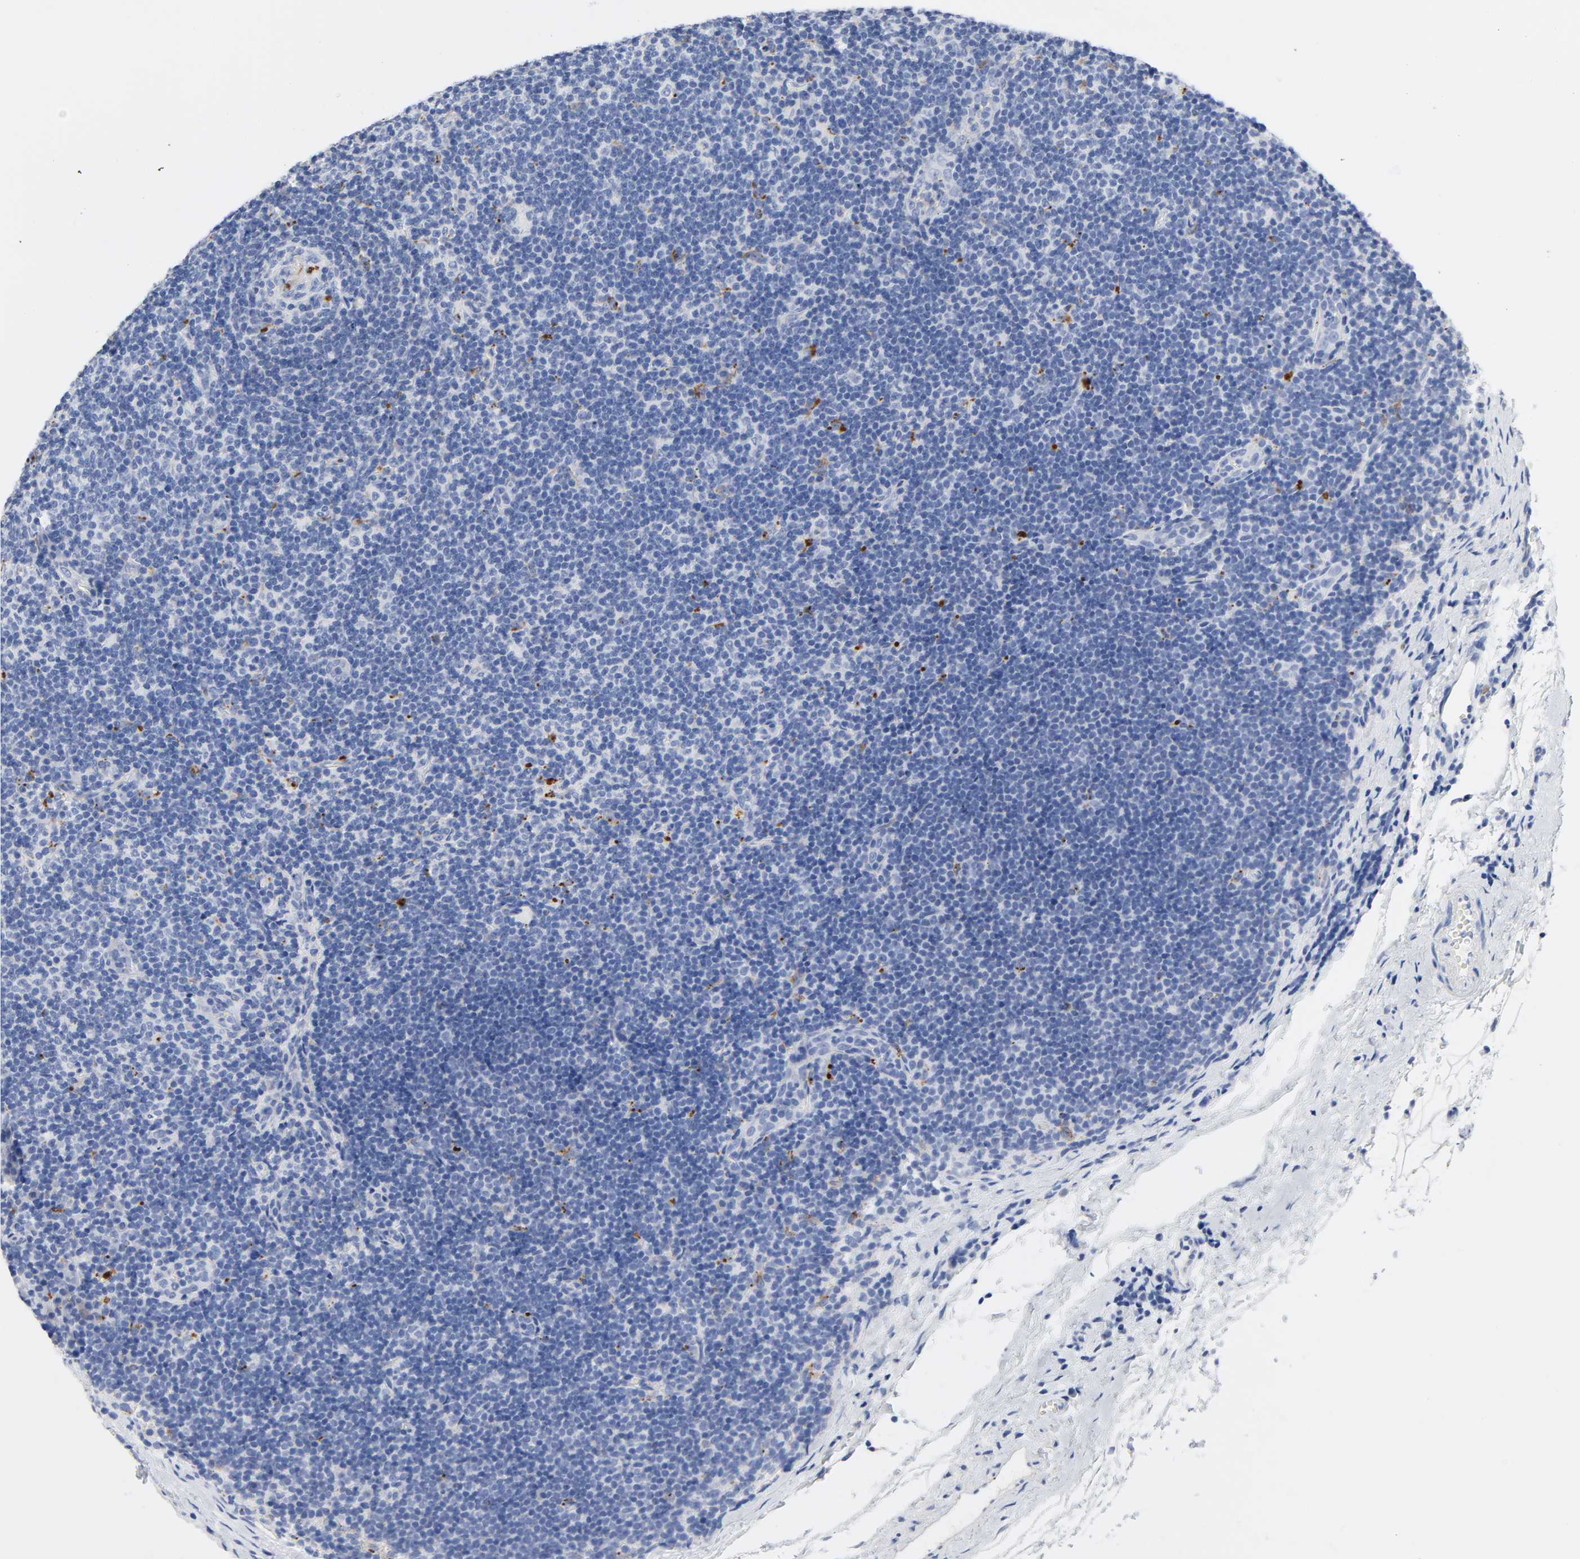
{"staining": {"intensity": "negative", "quantity": "none", "location": "none"}, "tissue": "lymphoma", "cell_type": "Tumor cells", "image_type": "cancer", "snomed": [{"axis": "morphology", "description": "Malignant lymphoma, non-Hodgkin's type, Low grade"}, {"axis": "topography", "description": "Lymph node"}], "caption": "Immunohistochemical staining of human malignant lymphoma, non-Hodgkin's type (low-grade) displays no significant expression in tumor cells.", "gene": "PLP1", "patient": {"sex": "male", "age": 70}}